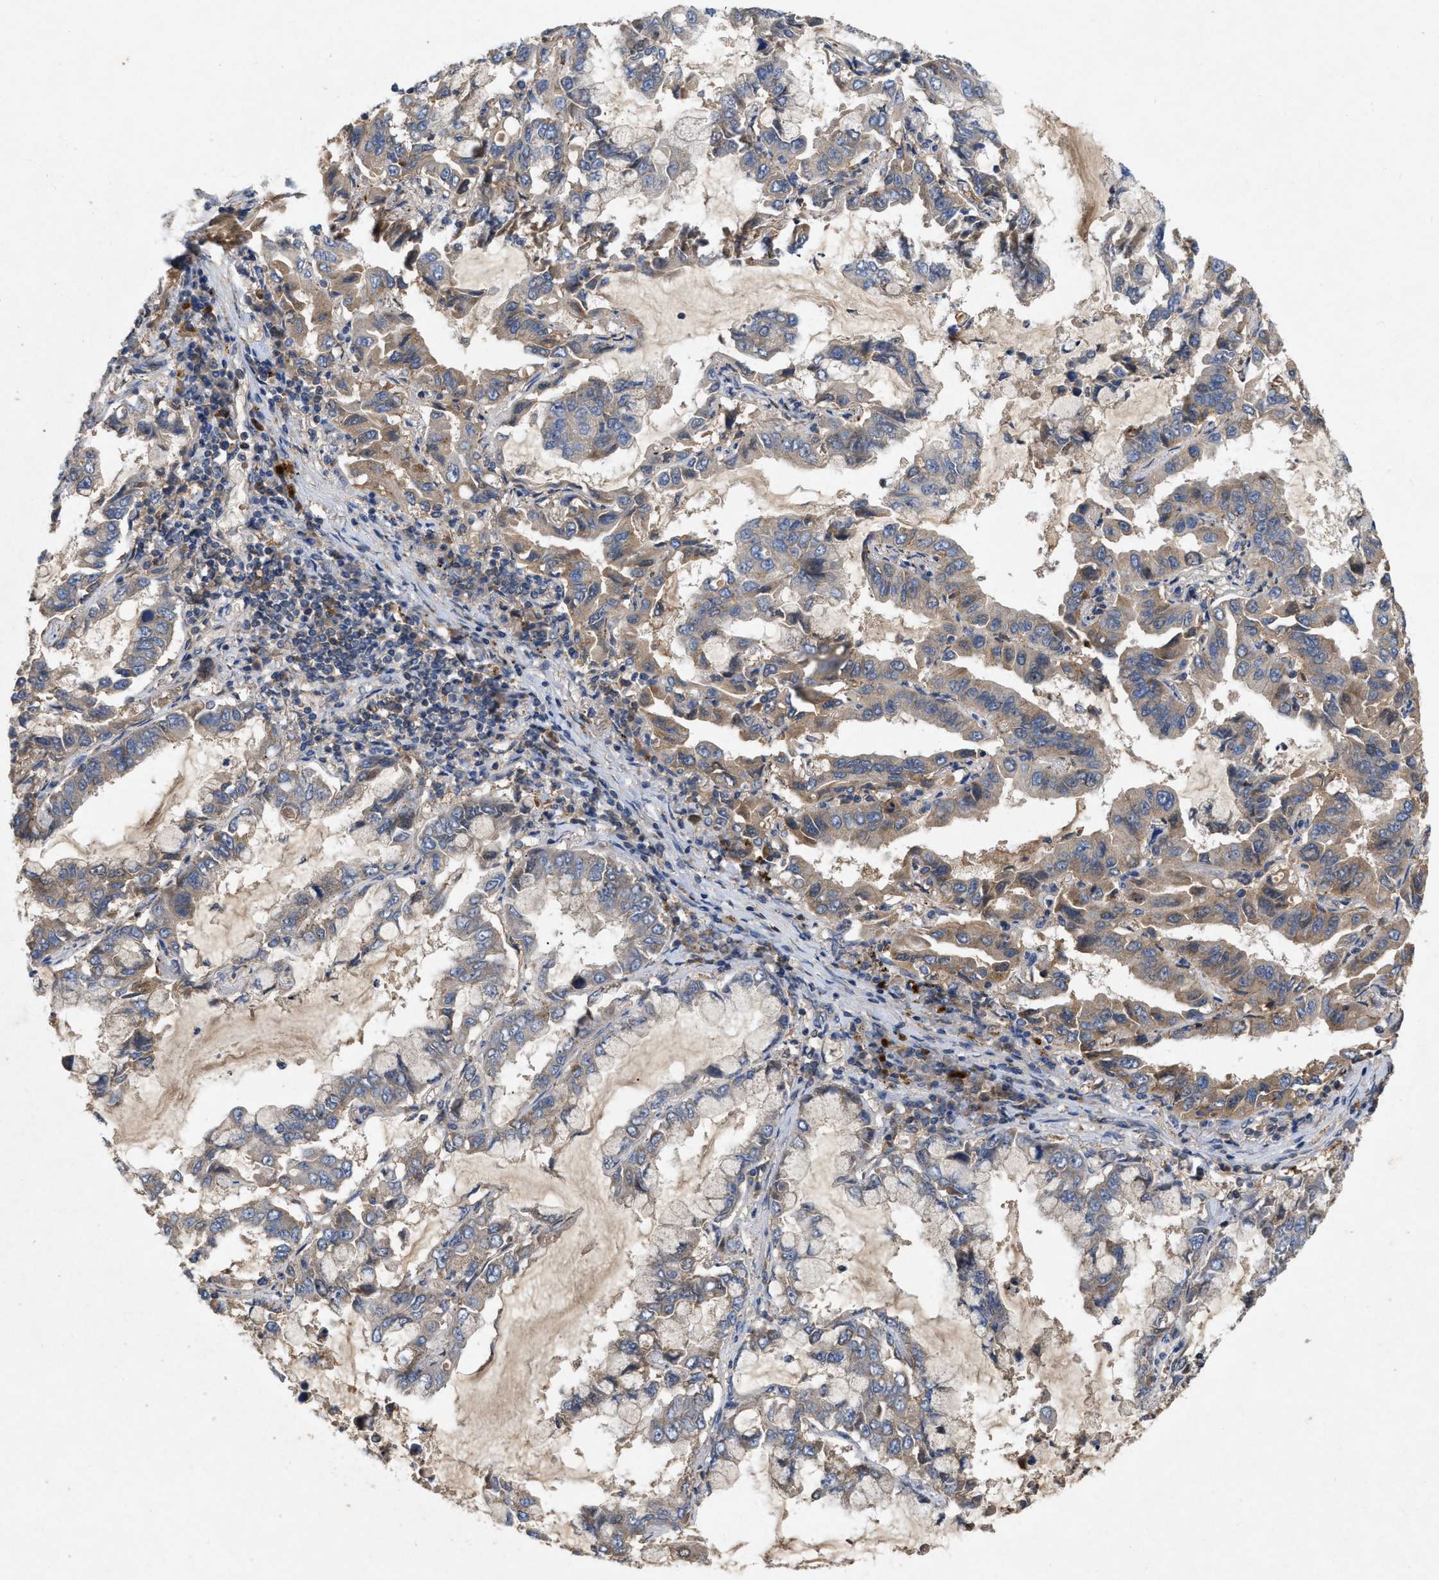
{"staining": {"intensity": "moderate", "quantity": ">75%", "location": "cytoplasmic/membranous"}, "tissue": "lung cancer", "cell_type": "Tumor cells", "image_type": "cancer", "snomed": [{"axis": "morphology", "description": "Adenocarcinoma, NOS"}, {"axis": "topography", "description": "Lung"}], "caption": "Protein expression analysis of lung cancer displays moderate cytoplasmic/membranous positivity in approximately >75% of tumor cells. (DAB (3,3'-diaminobenzidine) IHC with brightfield microscopy, high magnification).", "gene": "LPAR2", "patient": {"sex": "male", "age": 64}}